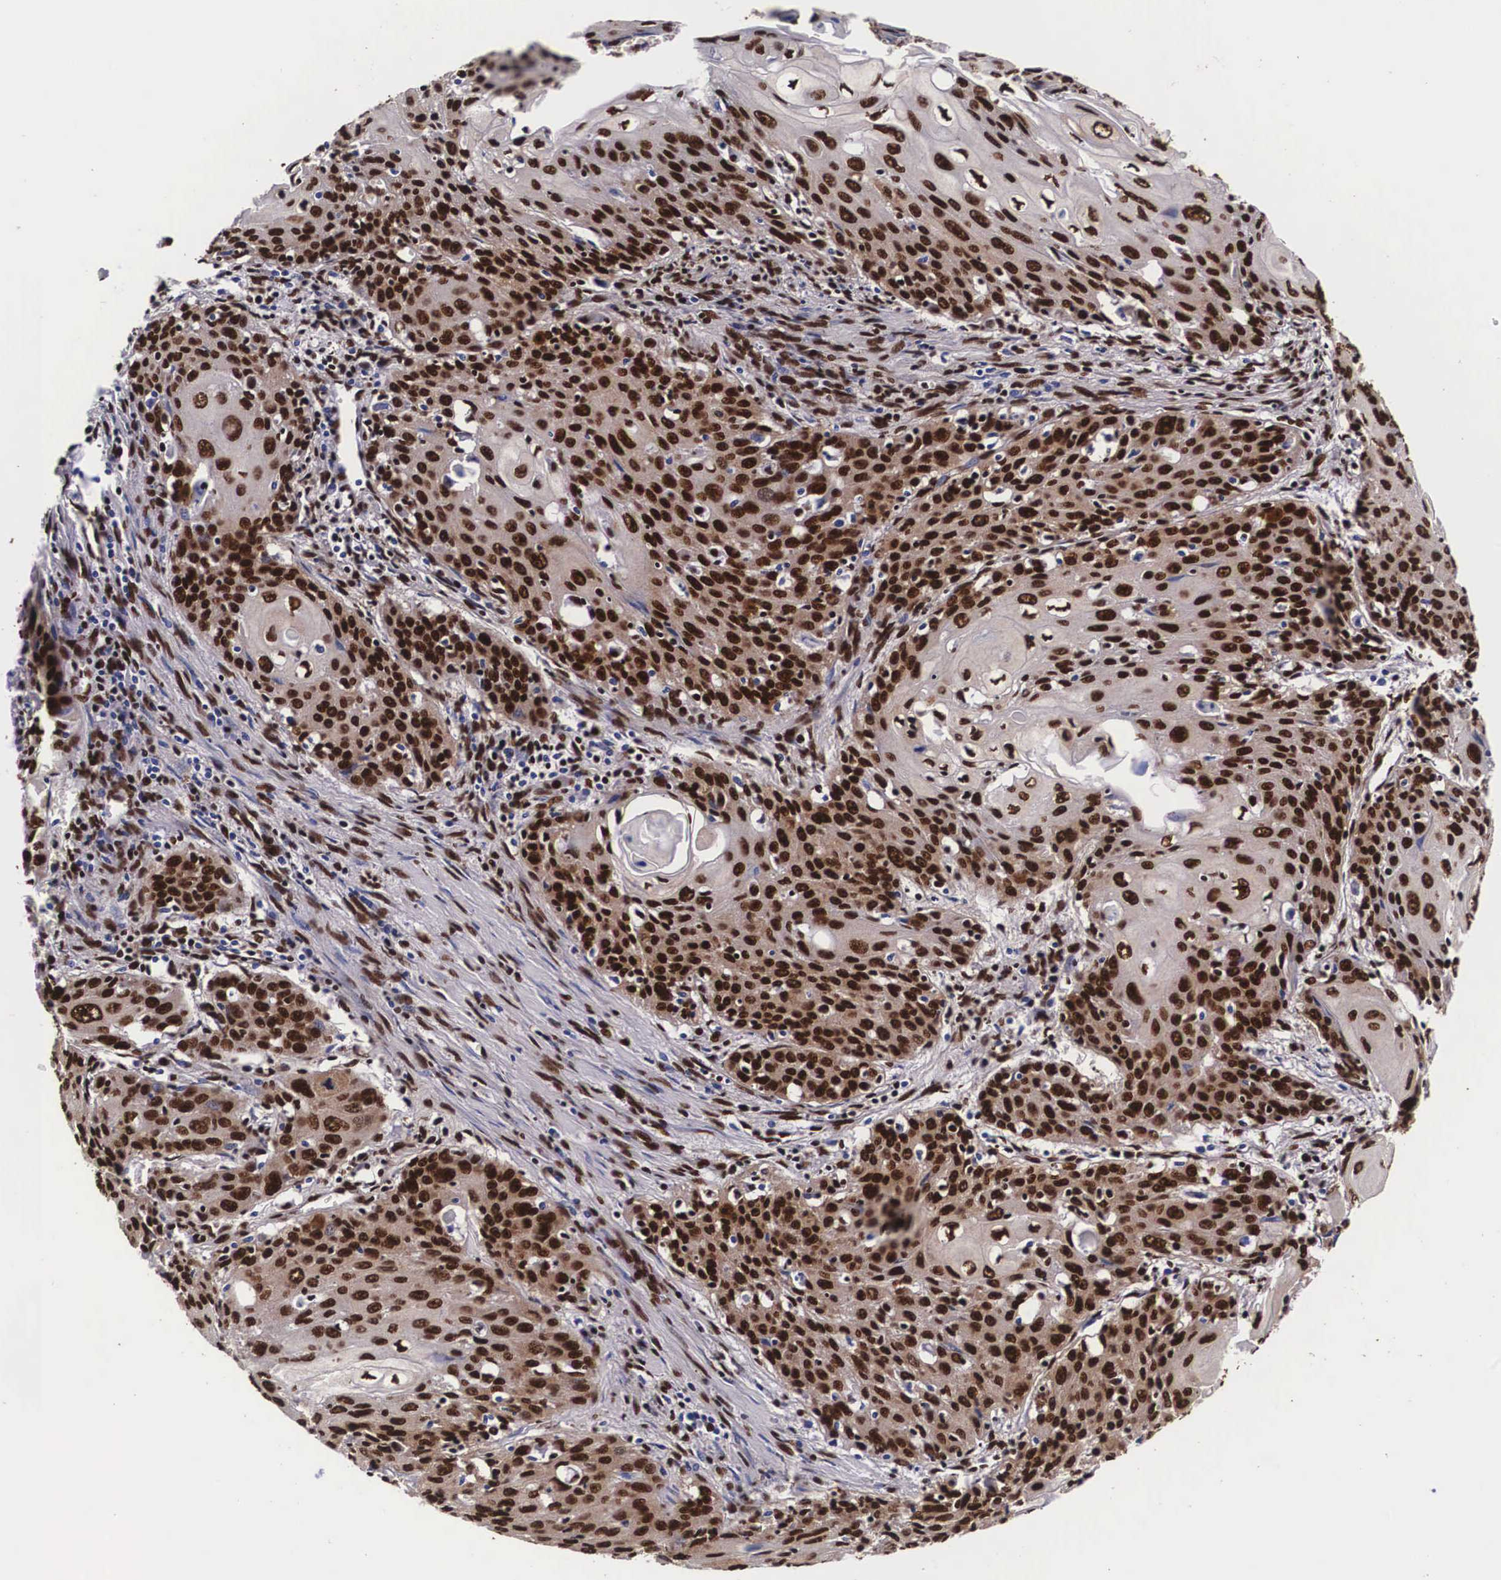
{"staining": {"intensity": "strong", "quantity": ">75%", "location": "cytoplasmic/membranous,nuclear"}, "tissue": "cervical cancer", "cell_type": "Tumor cells", "image_type": "cancer", "snomed": [{"axis": "morphology", "description": "Squamous cell carcinoma, NOS"}, {"axis": "topography", "description": "Cervix"}], "caption": "Immunohistochemistry (IHC) image of neoplastic tissue: human squamous cell carcinoma (cervical) stained using immunohistochemistry (IHC) exhibits high levels of strong protein expression localized specifically in the cytoplasmic/membranous and nuclear of tumor cells, appearing as a cytoplasmic/membranous and nuclear brown color.", "gene": "PABPN1", "patient": {"sex": "female", "age": 54}}